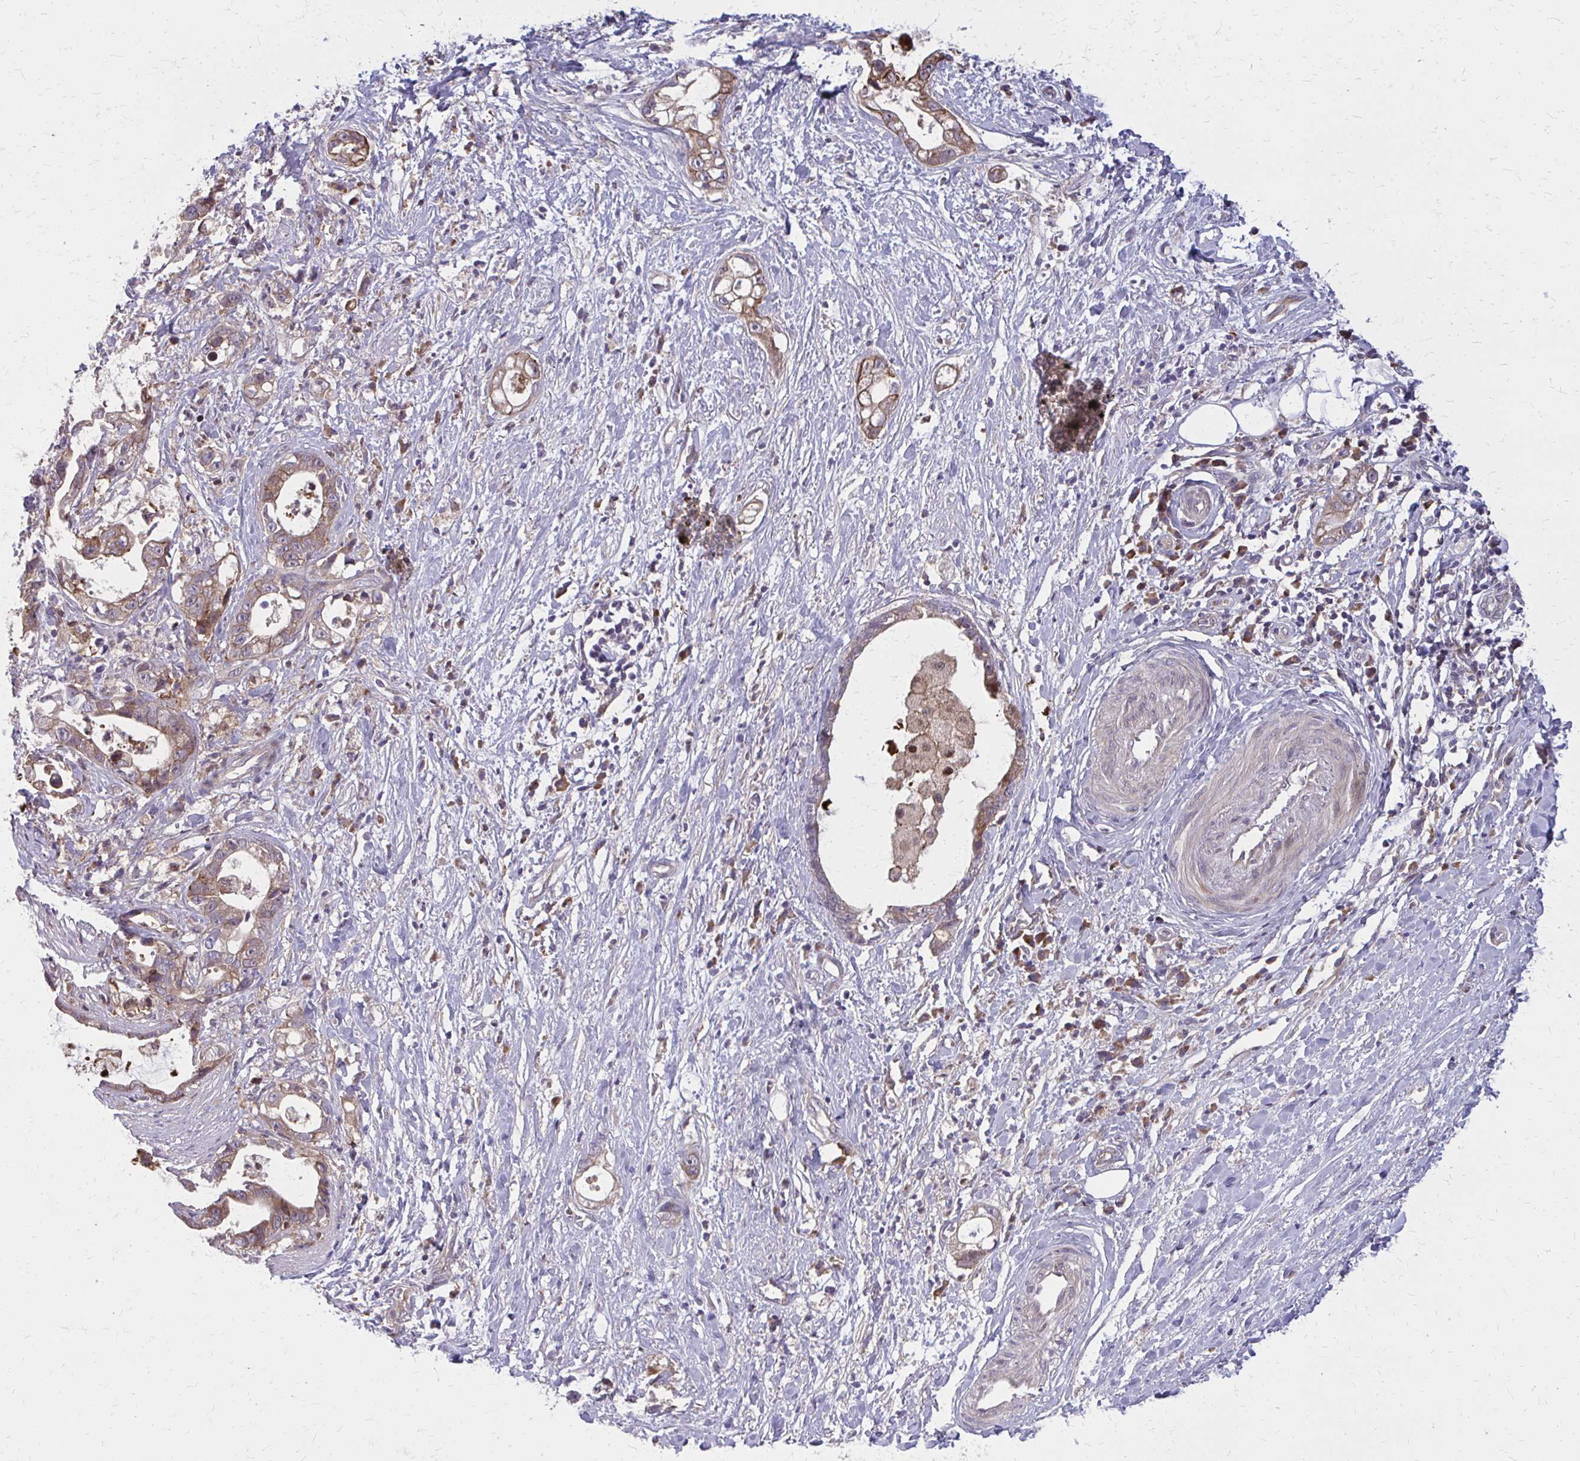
{"staining": {"intensity": "moderate", "quantity": ">75%", "location": "cytoplasmic/membranous"}, "tissue": "stomach cancer", "cell_type": "Tumor cells", "image_type": "cancer", "snomed": [{"axis": "morphology", "description": "Adenocarcinoma, NOS"}, {"axis": "topography", "description": "Stomach"}], "caption": "Protein staining of adenocarcinoma (stomach) tissue demonstrates moderate cytoplasmic/membranous expression in about >75% of tumor cells.", "gene": "OXNAD1", "patient": {"sex": "male", "age": 55}}